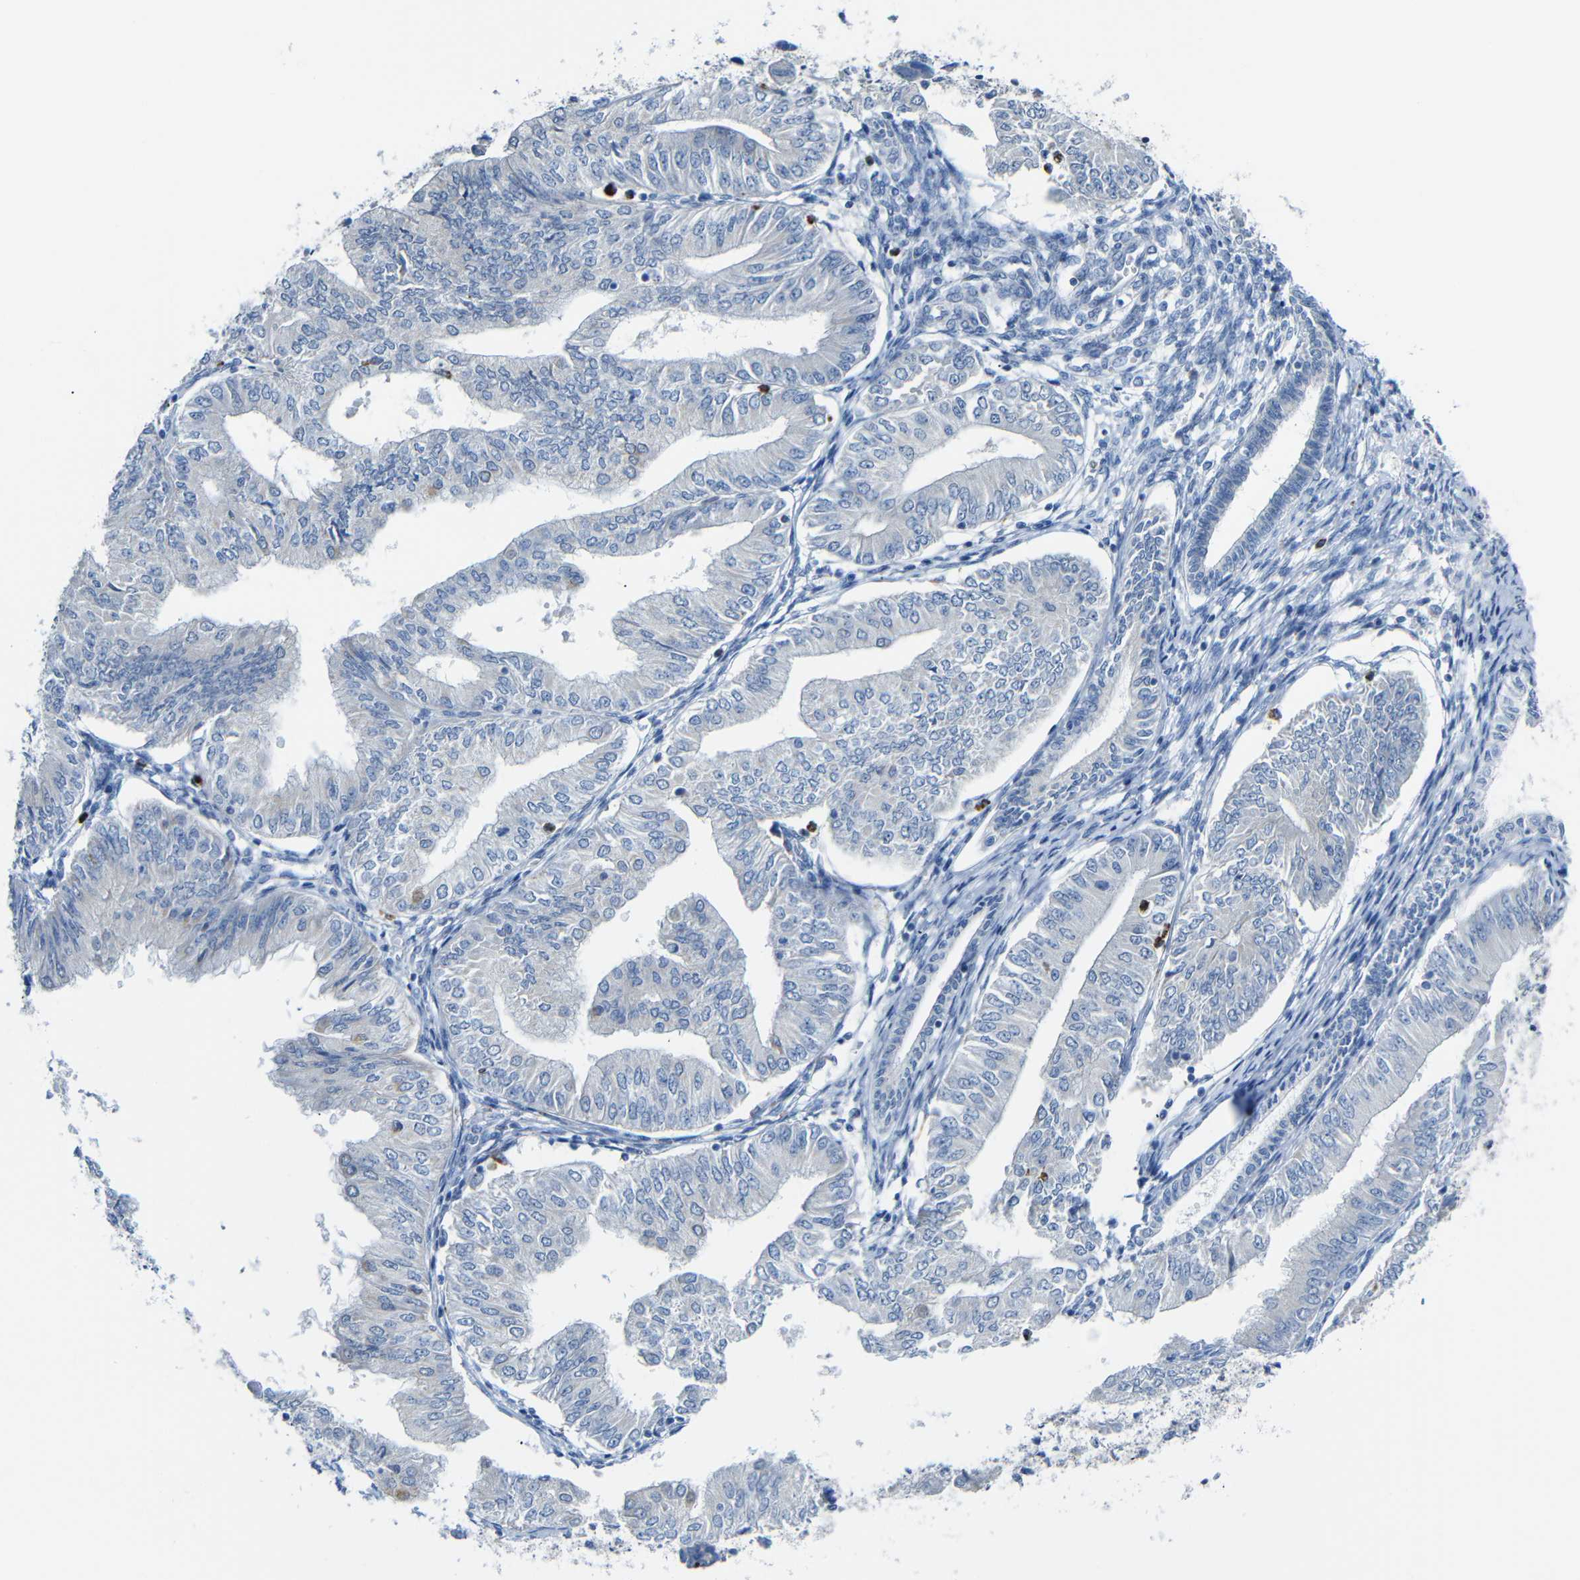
{"staining": {"intensity": "moderate", "quantity": "<25%", "location": "cytoplasmic/membranous"}, "tissue": "endometrial cancer", "cell_type": "Tumor cells", "image_type": "cancer", "snomed": [{"axis": "morphology", "description": "Adenocarcinoma, NOS"}, {"axis": "topography", "description": "Endometrium"}], "caption": "Moderate cytoplasmic/membranous positivity for a protein is identified in approximately <25% of tumor cells of adenocarcinoma (endometrial) using immunohistochemistry.", "gene": "C15orf48", "patient": {"sex": "female", "age": 53}}